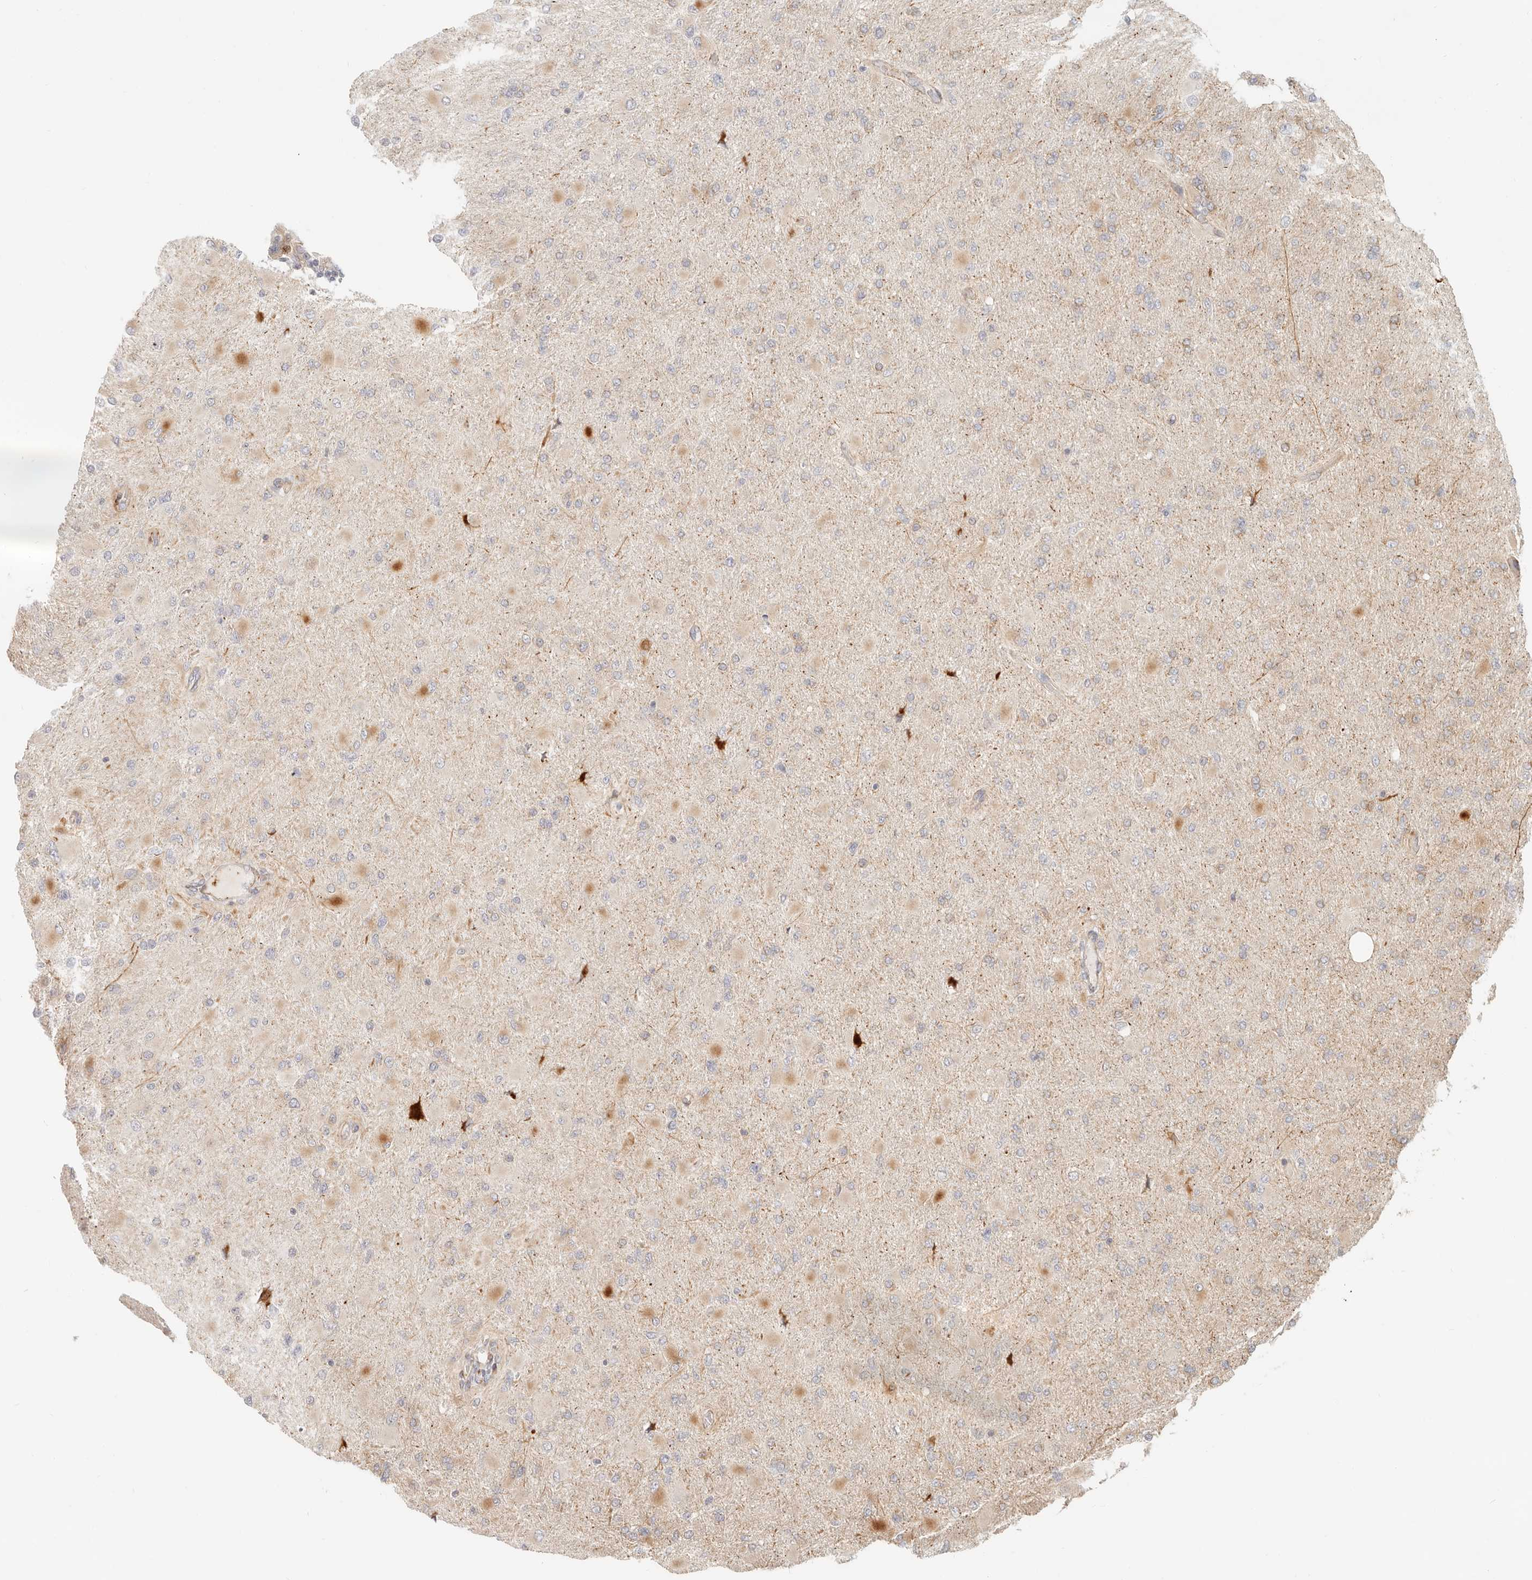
{"staining": {"intensity": "weak", "quantity": "<25%", "location": "cytoplasmic/membranous"}, "tissue": "glioma", "cell_type": "Tumor cells", "image_type": "cancer", "snomed": [{"axis": "morphology", "description": "Glioma, malignant, High grade"}, {"axis": "topography", "description": "Cerebral cortex"}], "caption": "This is a micrograph of immunohistochemistry (IHC) staining of glioma, which shows no staining in tumor cells.", "gene": "SASS6", "patient": {"sex": "female", "age": 36}}